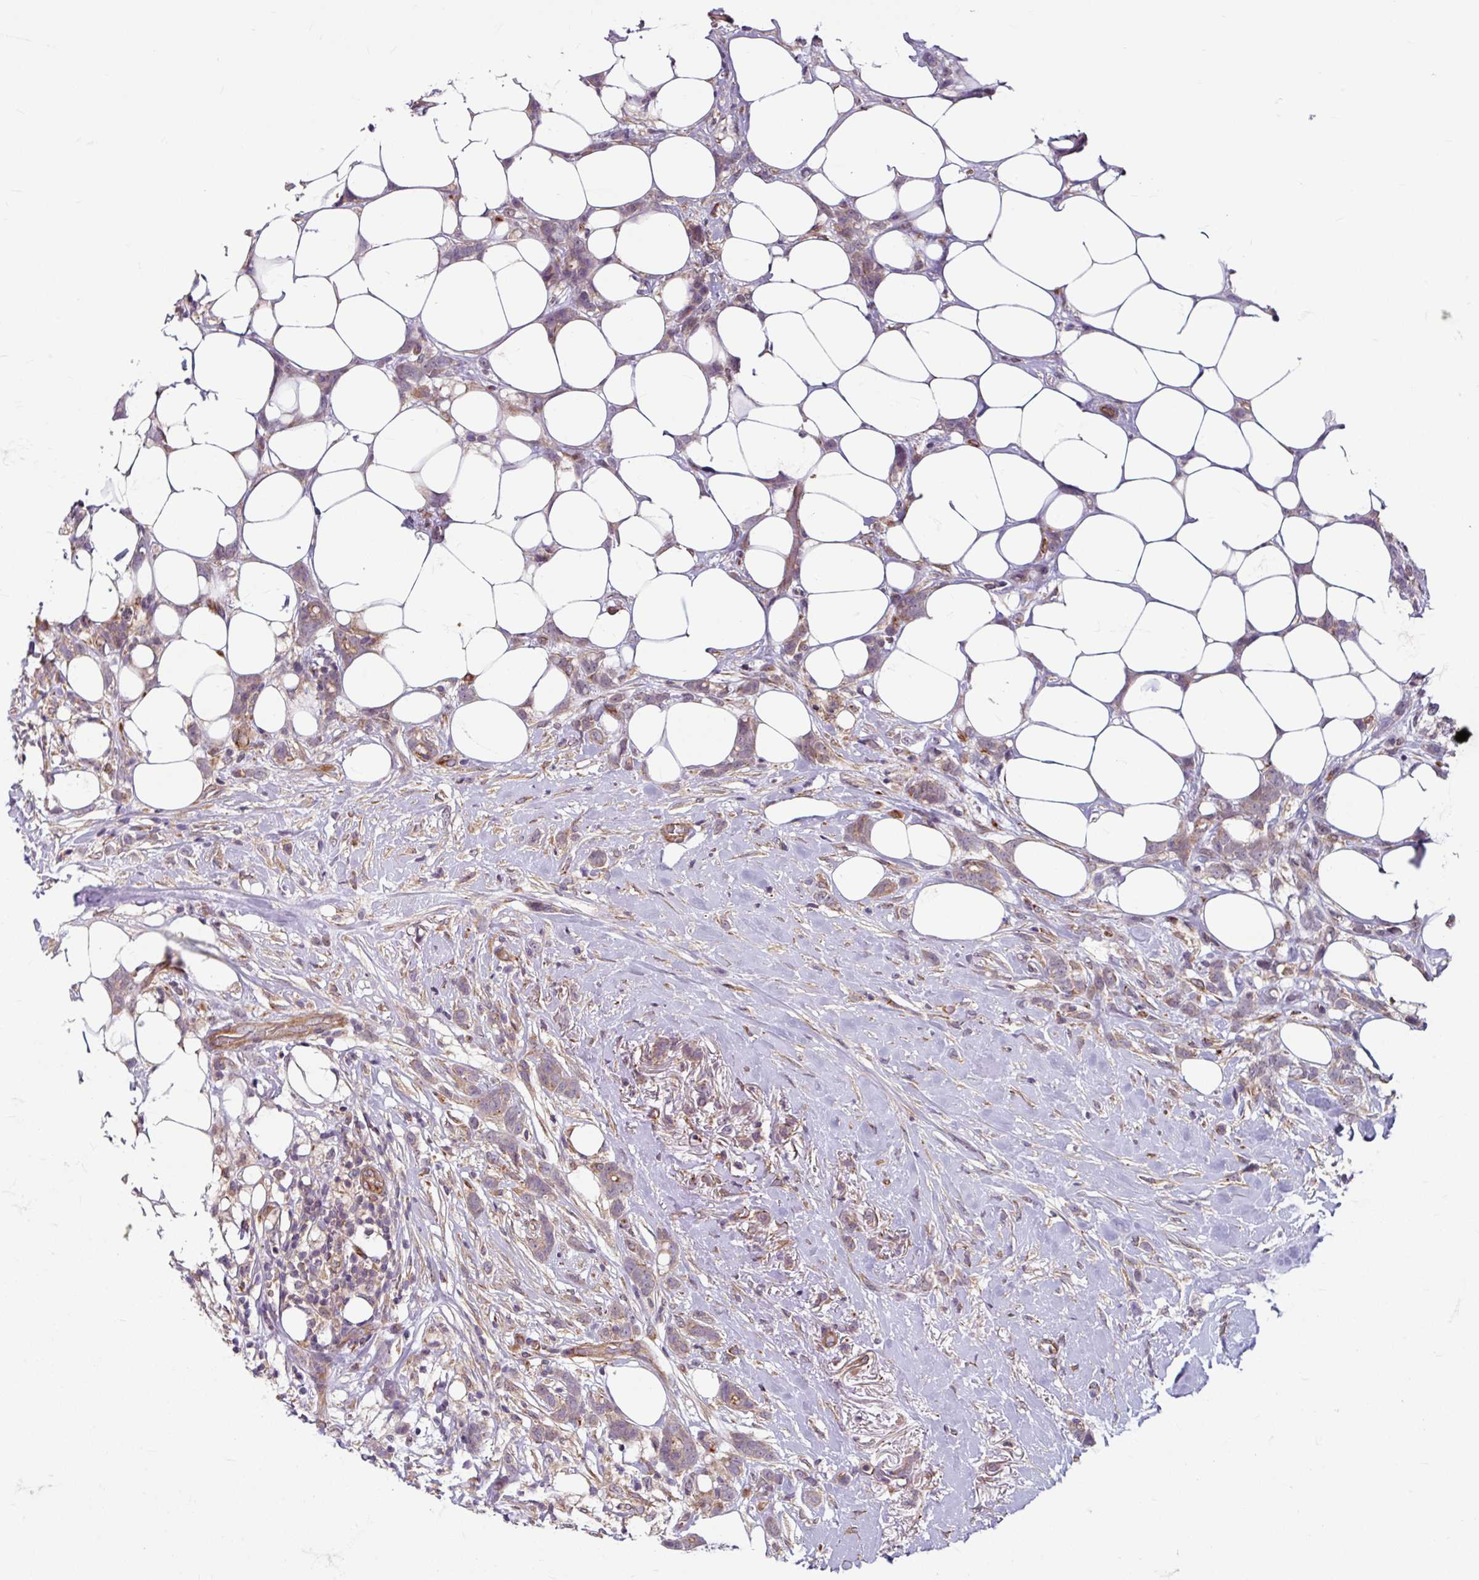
{"staining": {"intensity": "weak", "quantity": "25%-75%", "location": "cytoplasmic/membranous"}, "tissue": "breast cancer", "cell_type": "Tumor cells", "image_type": "cancer", "snomed": [{"axis": "morphology", "description": "Duct carcinoma"}, {"axis": "topography", "description": "Breast"}], "caption": "An immunohistochemistry histopathology image of tumor tissue is shown. Protein staining in brown shows weak cytoplasmic/membranous positivity in breast cancer within tumor cells.", "gene": "DAAM2", "patient": {"sex": "female", "age": 80}}